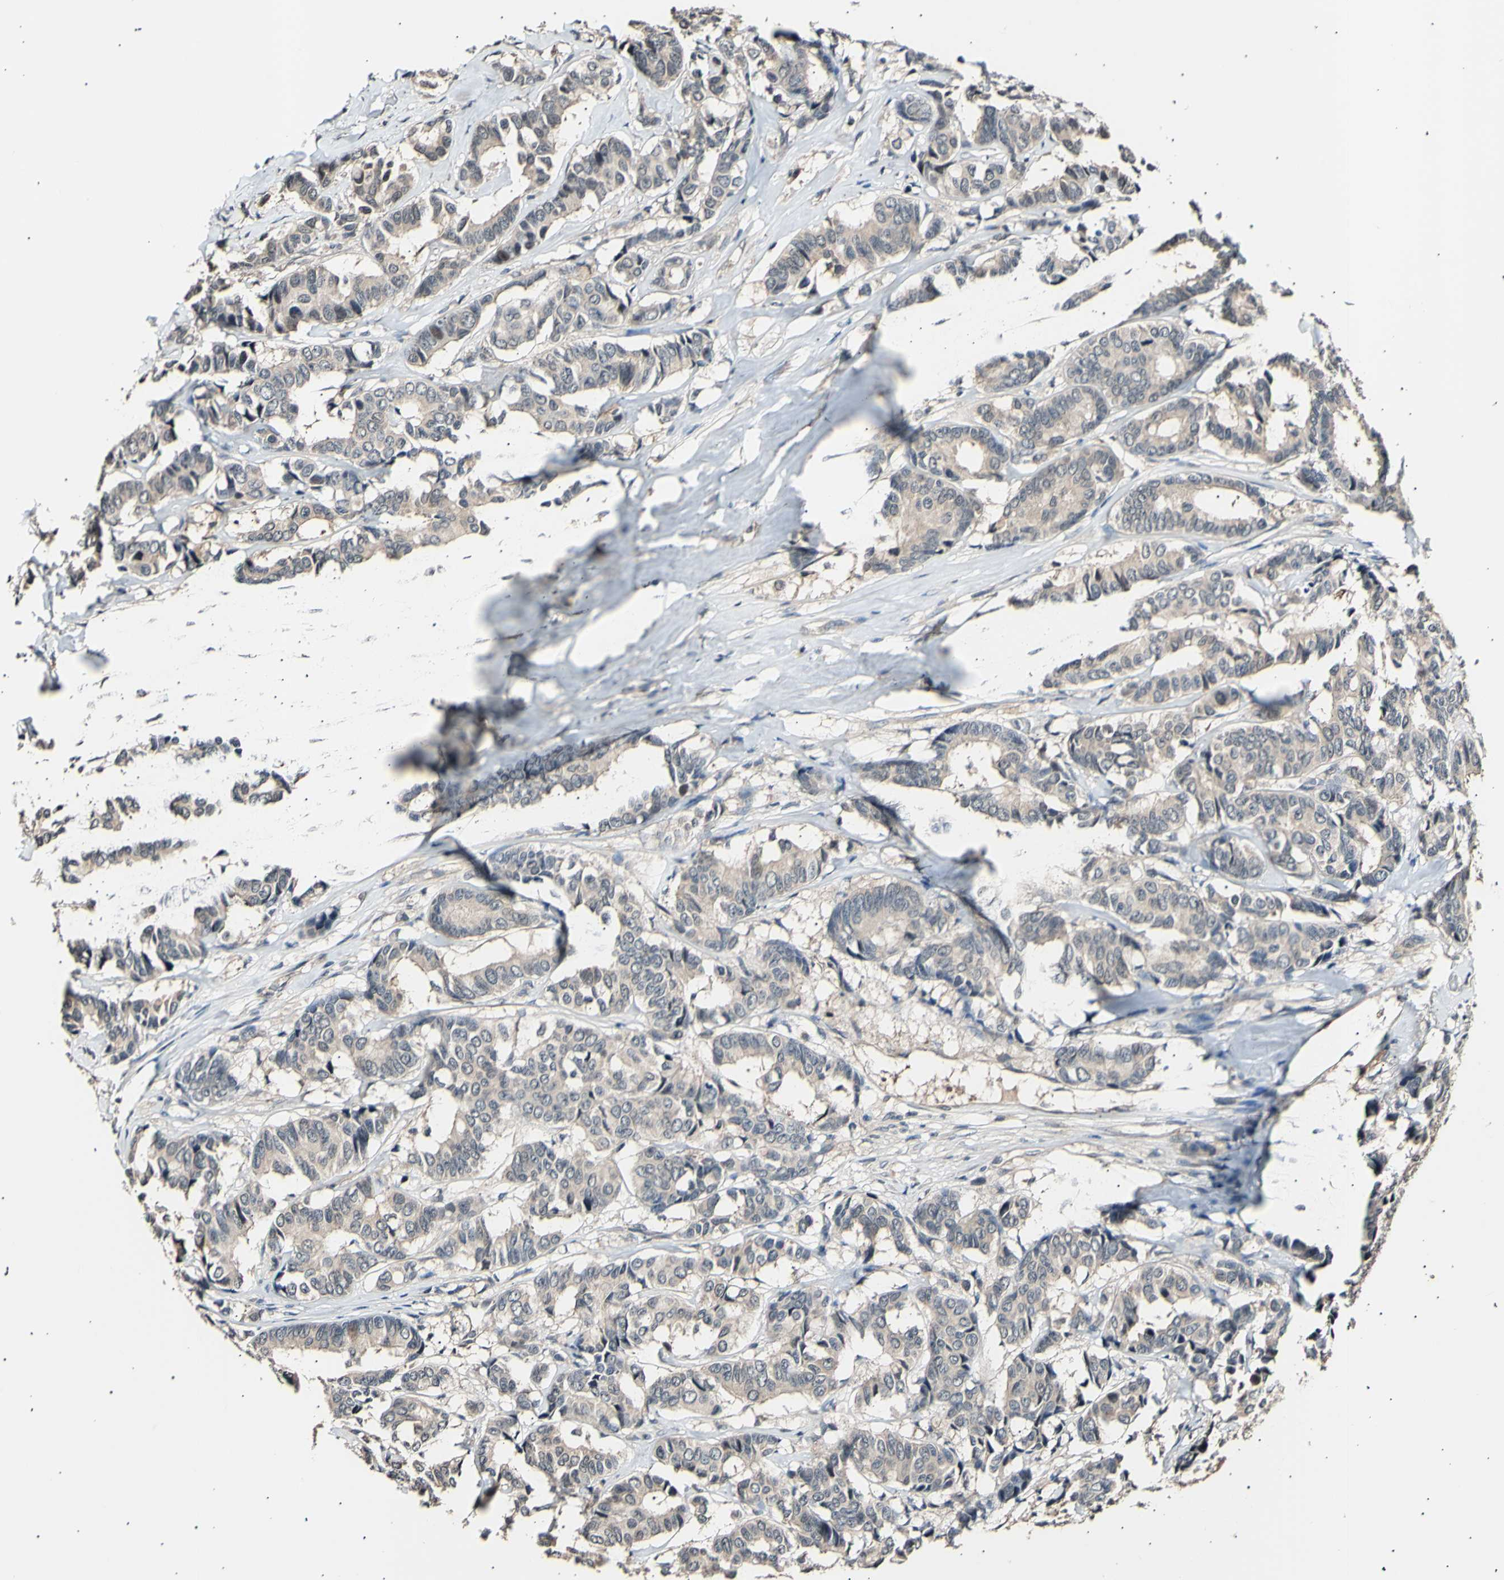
{"staining": {"intensity": "weak", "quantity": ">75%", "location": "cytoplasmic/membranous"}, "tissue": "breast cancer", "cell_type": "Tumor cells", "image_type": "cancer", "snomed": [{"axis": "morphology", "description": "Duct carcinoma"}, {"axis": "topography", "description": "Breast"}], "caption": "Breast cancer (infiltrating ductal carcinoma) tissue shows weak cytoplasmic/membranous staining in about >75% of tumor cells, visualized by immunohistochemistry.", "gene": "AK1", "patient": {"sex": "female", "age": 87}}